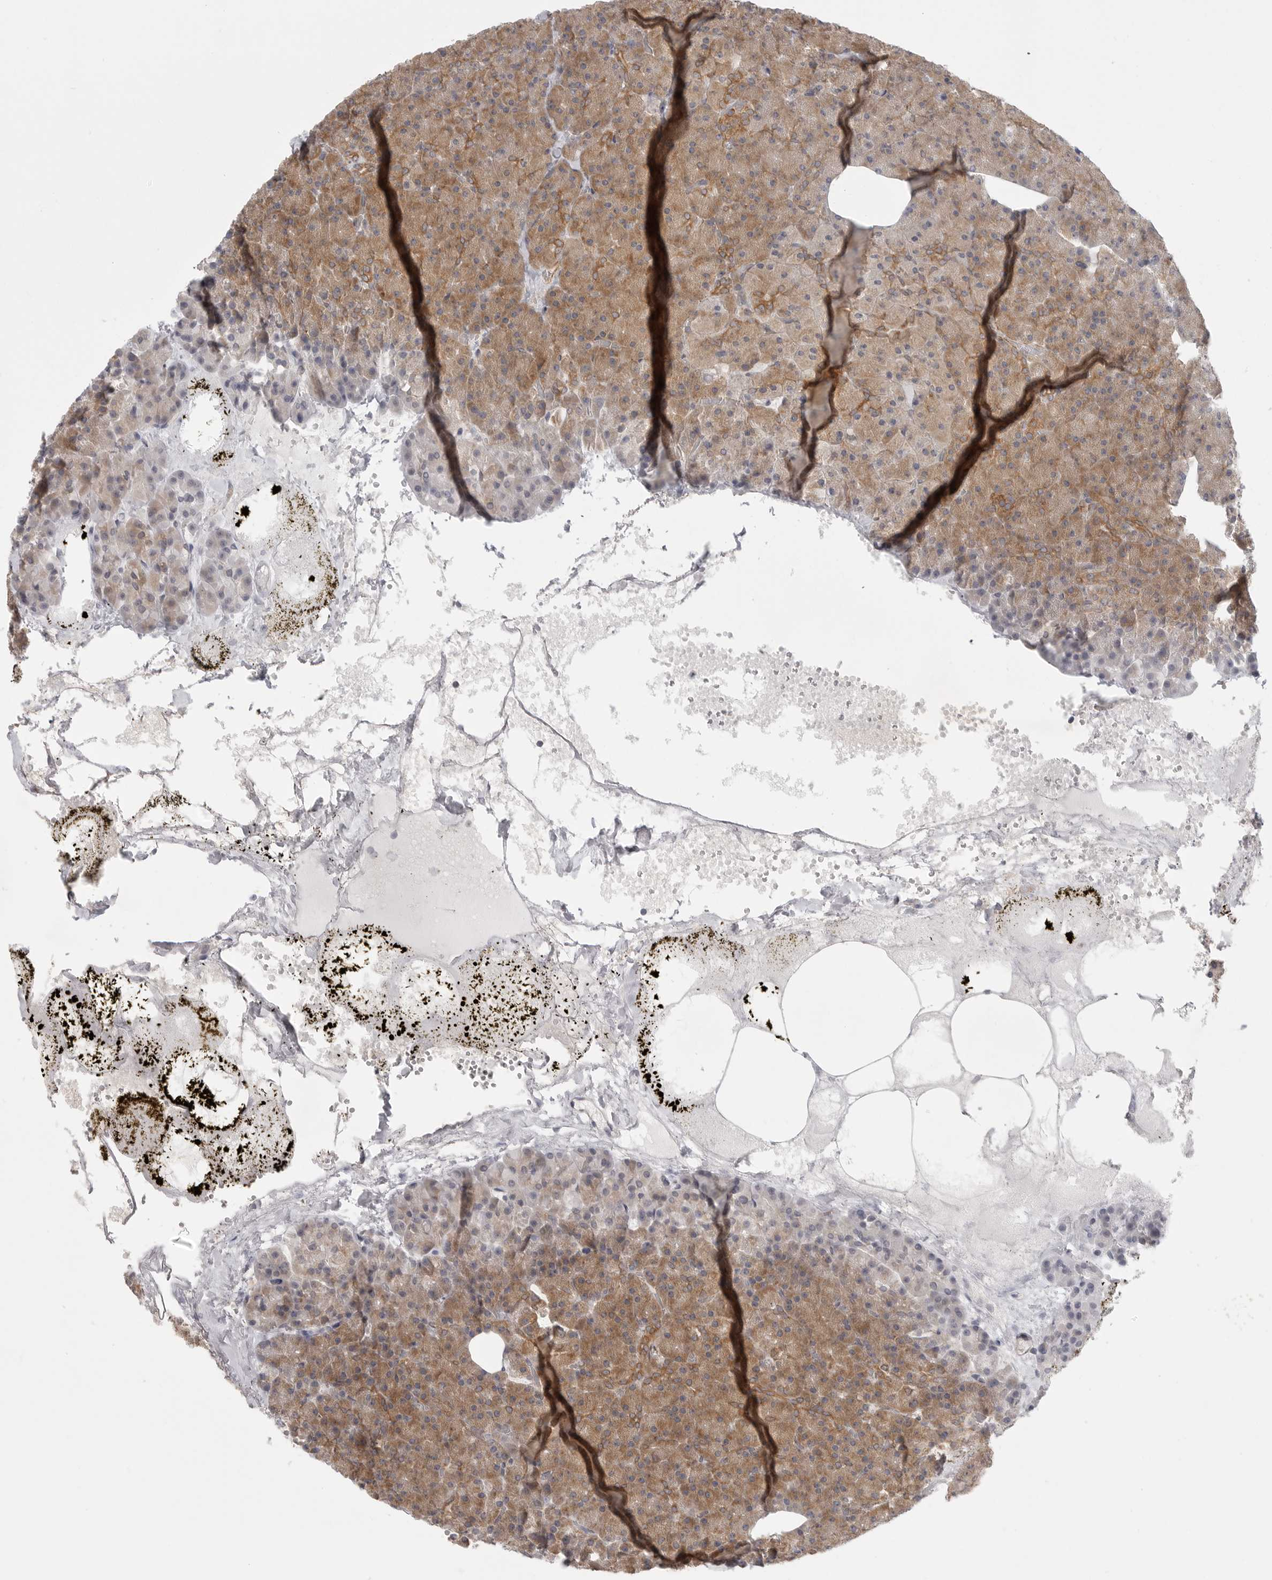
{"staining": {"intensity": "moderate", "quantity": ">75%", "location": "cytoplasmic/membranous"}, "tissue": "pancreas", "cell_type": "Exocrine glandular cells", "image_type": "normal", "snomed": [{"axis": "morphology", "description": "Normal tissue, NOS"}, {"axis": "morphology", "description": "Carcinoid, malignant, NOS"}, {"axis": "topography", "description": "Pancreas"}], "caption": "Pancreas stained with a brown dye demonstrates moderate cytoplasmic/membranous positive positivity in approximately >75% of exocrine glandular cells.", "gene": "CERS2", "patient": {"sex": "female", "age": 35}}